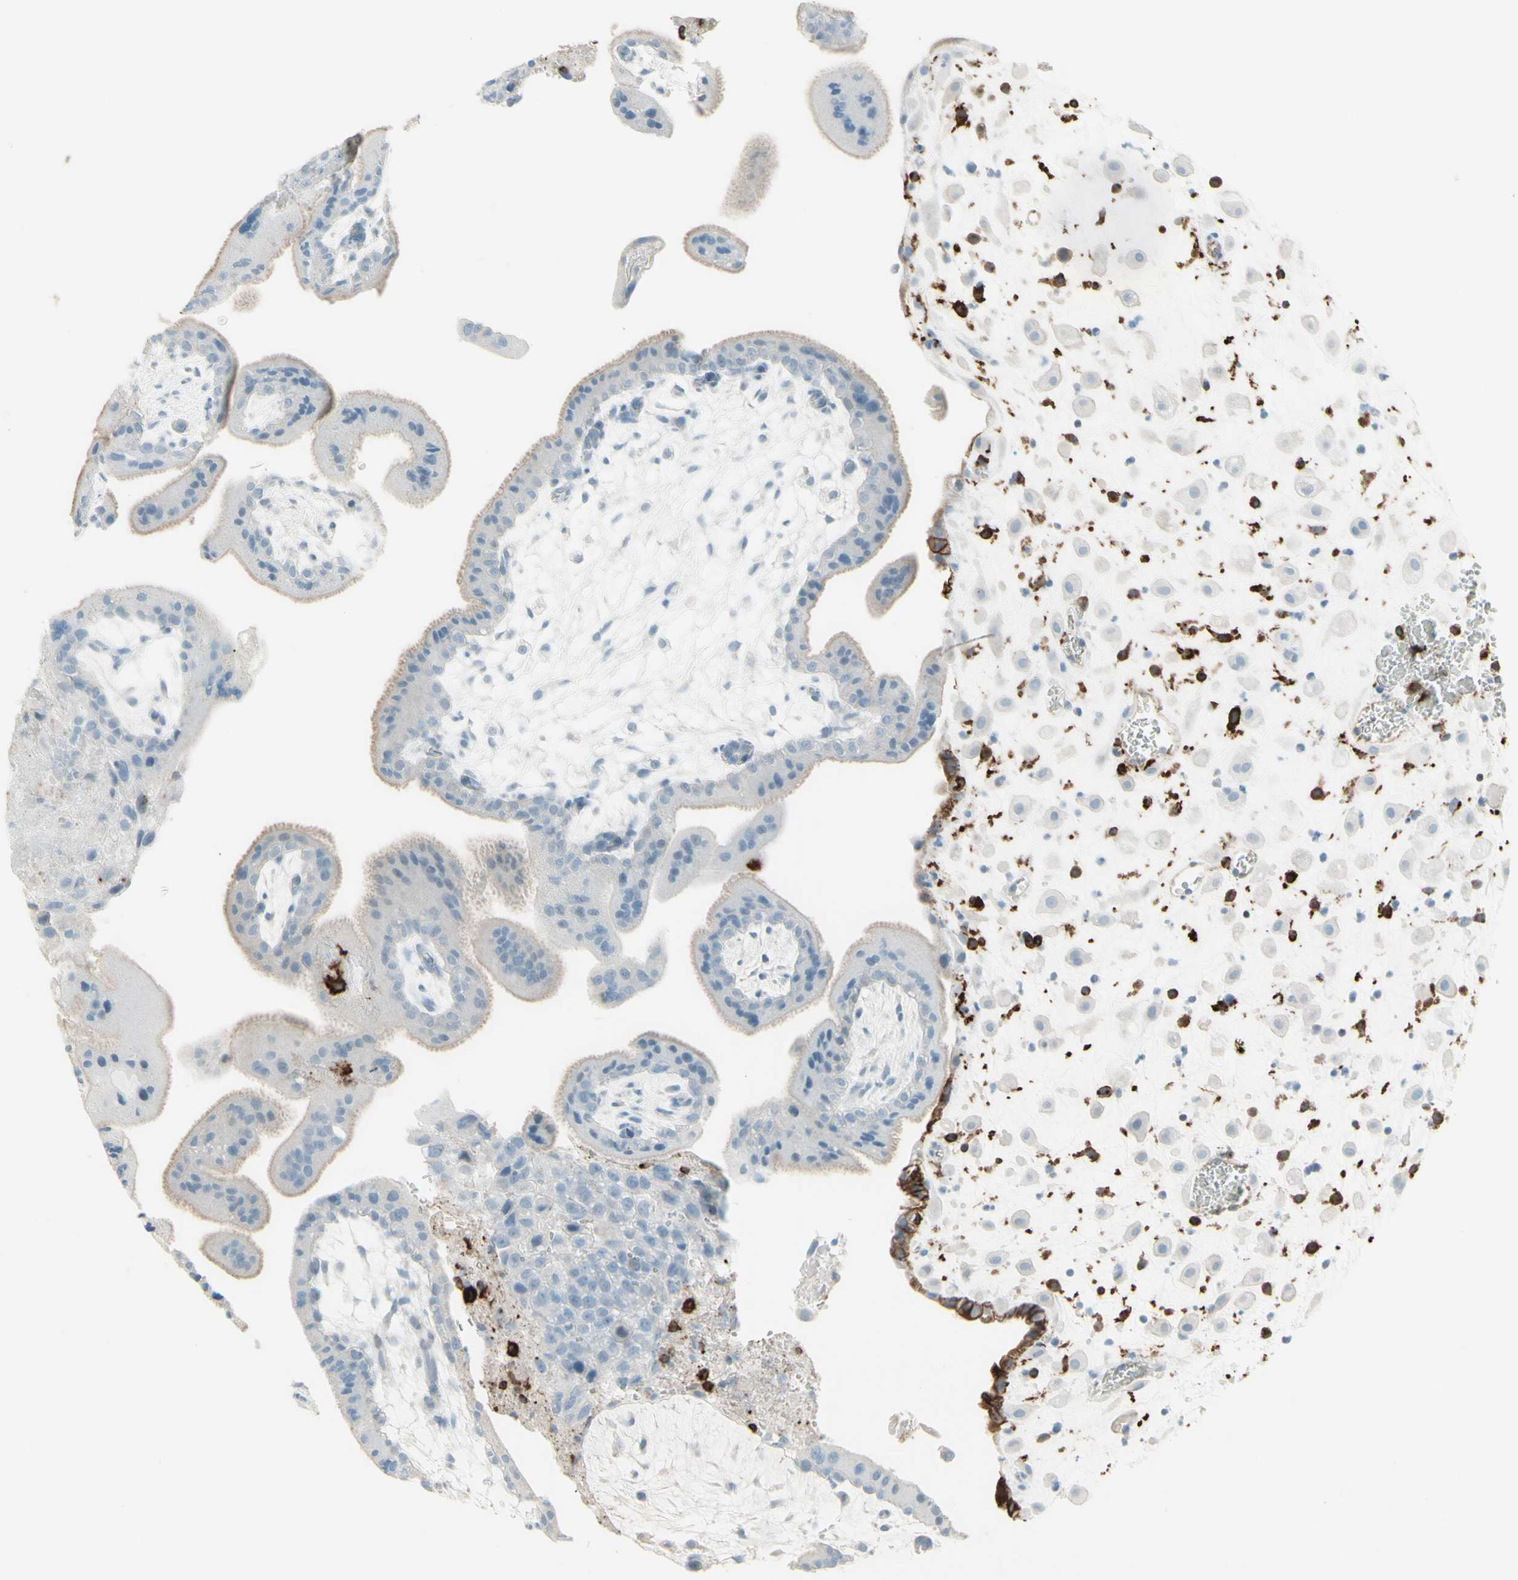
{"staining": {"intensity": "negative", "quantity": "none", "location": "none"}, "tissue": "placenta", "cell_type": "Trophoblastic cells", "image_type": "normal", "snomed": [{"axis": "morphology", "description": "Normal tissue, NOS"}, {"axis": "topography", "description": "Placenta"}], "caption": "IHC photomicrograph of benign placenta stained for a protein (brown), which exhibits no staining in trophoblastic cells.", "gene": "HLA", "patient": {"sex": "female", "age": 35}}